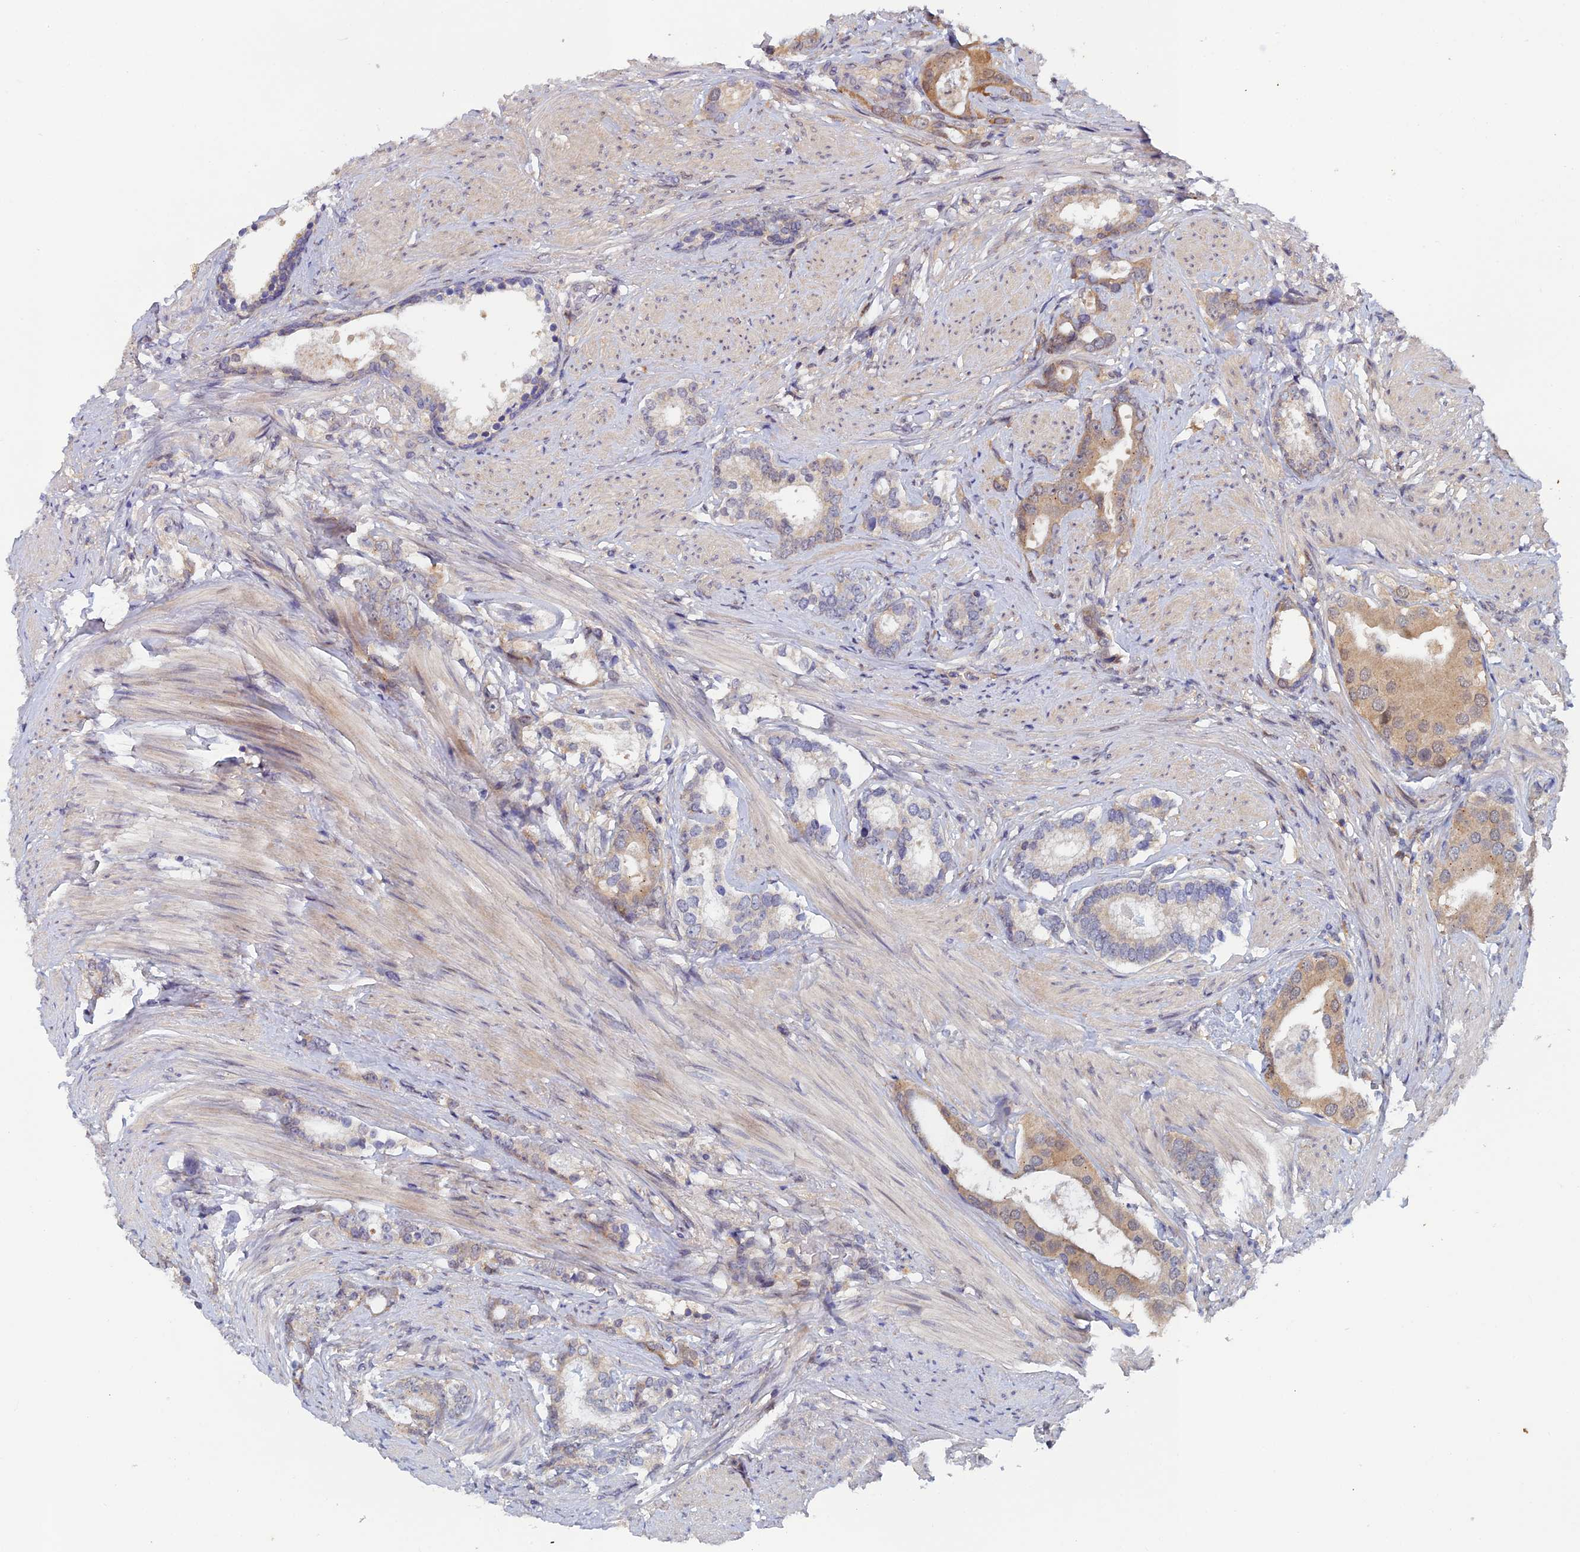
{"staining": {"intensity": "weak", "quantity": "25%-75%", "location": "cytoplasmic/membranous"}, "tissue": "prostate cancer", "cell_type": "Tumor cells", "image_type": "cancer", "snomed": [{"axis": "morphology", "description": "Adenocarcinoma, Low grade"}, {"axis": "topography", "description": "Prostate"}], "caption": "Prostate cancer (low-grade adenocarcinoma) stained with DAB immunohistochemistry shows low levels of weak cytoplasmic/membranous expression in approximately 25%-75% of tumor cells.", "gene": "SRA1", "patient": {"sex": "male", "age": 71}}